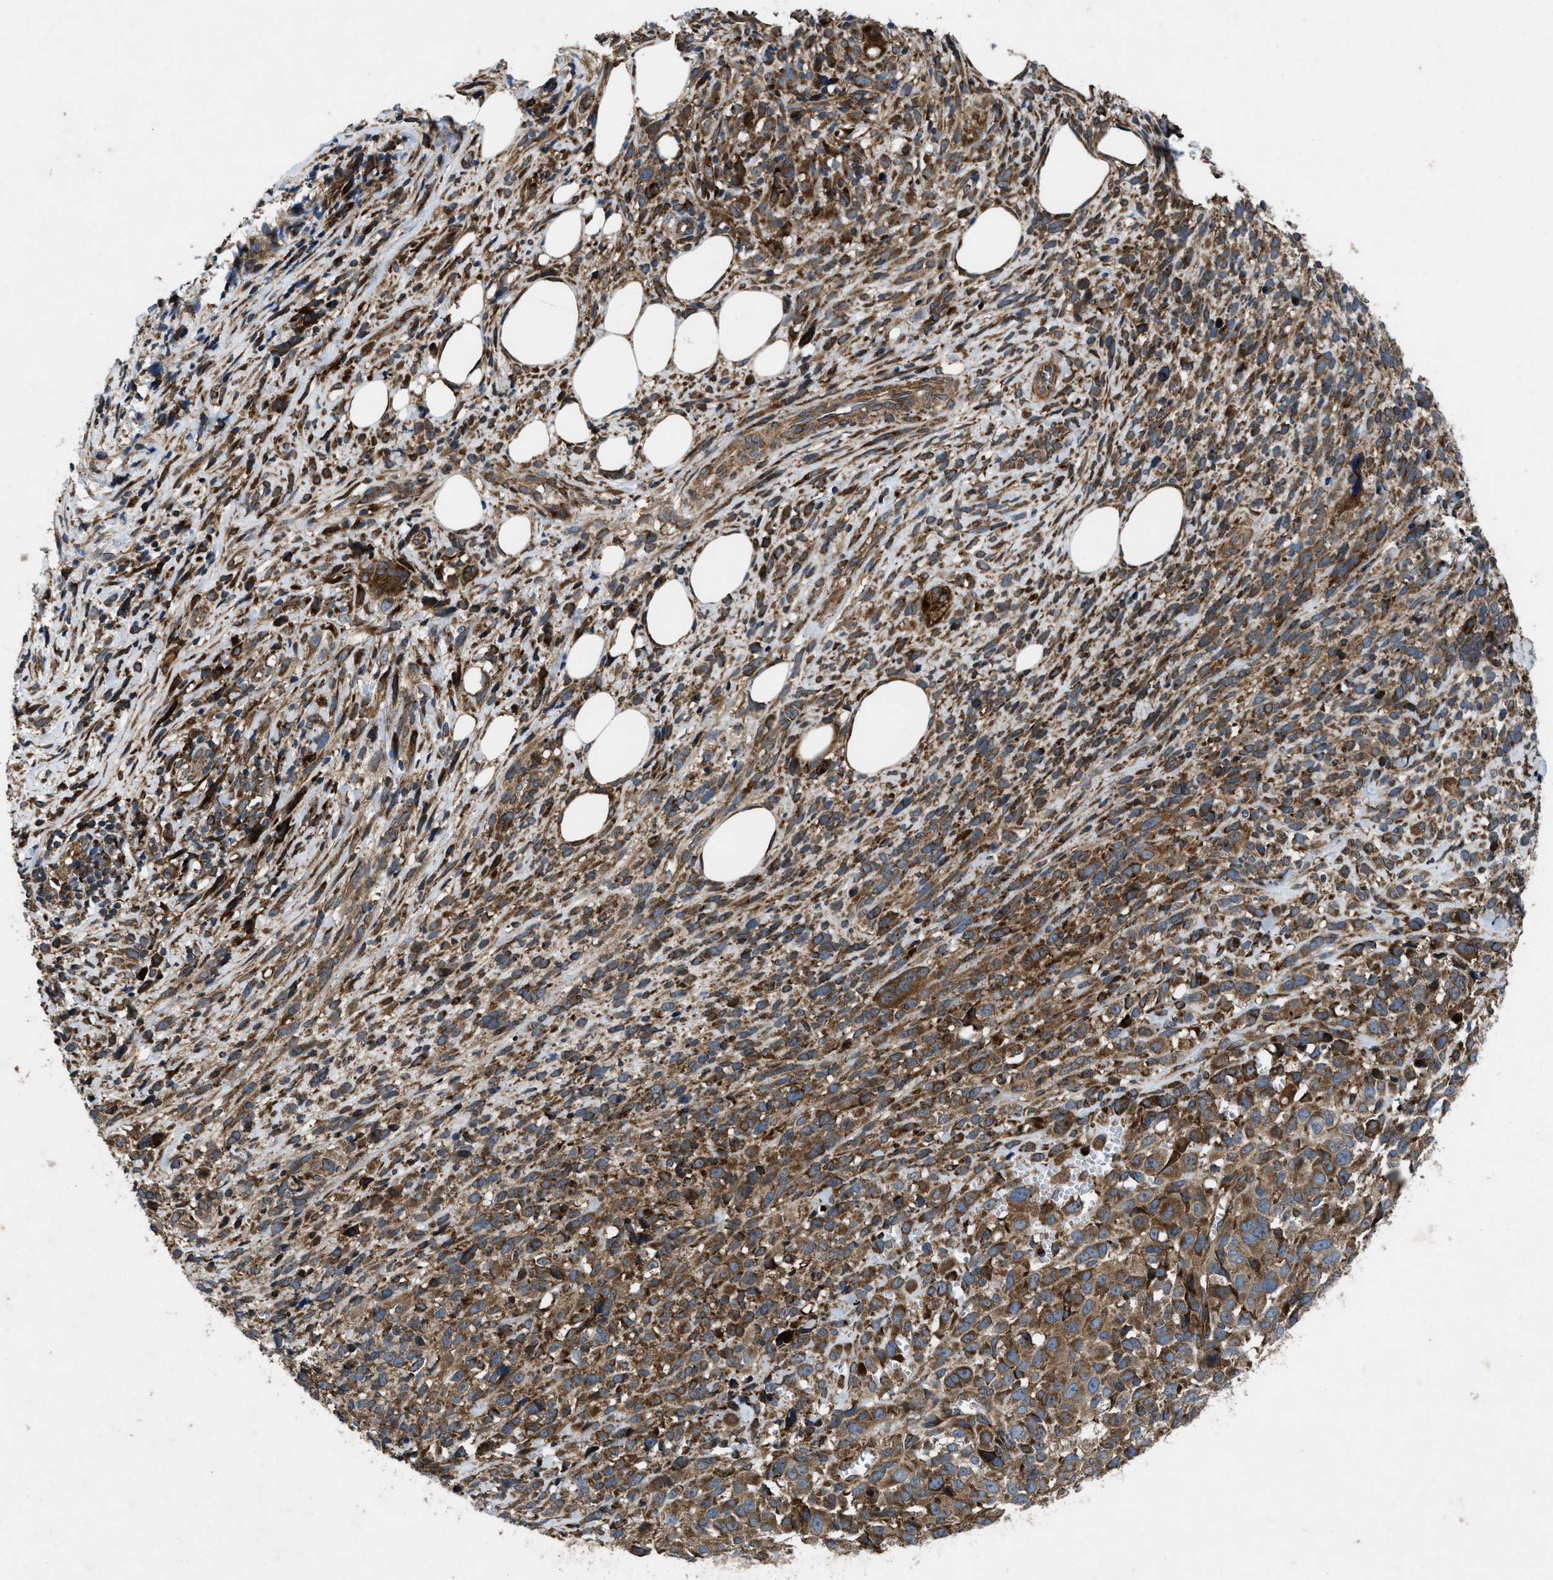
{"staining": {"intensity": "moderate", "quantity": ">75%", "location": "cytoplasmic/membranous"}, "tissue": "melanoma", "cell_type": "Tumor cells", "image_type": "cancer", "snomed": [{"axis": "morphology", "description": "Malignant melanoma, NOS"}, {"axis": "topography", "description": "Skin"}], "caption": "Melanoma stained with a brown dye reveals moderate cytoplasmic/membranous positive positivity in about >75% of tumor cells.", "gene": "PER3", "patient": {"sex": "female", "age": 55}}